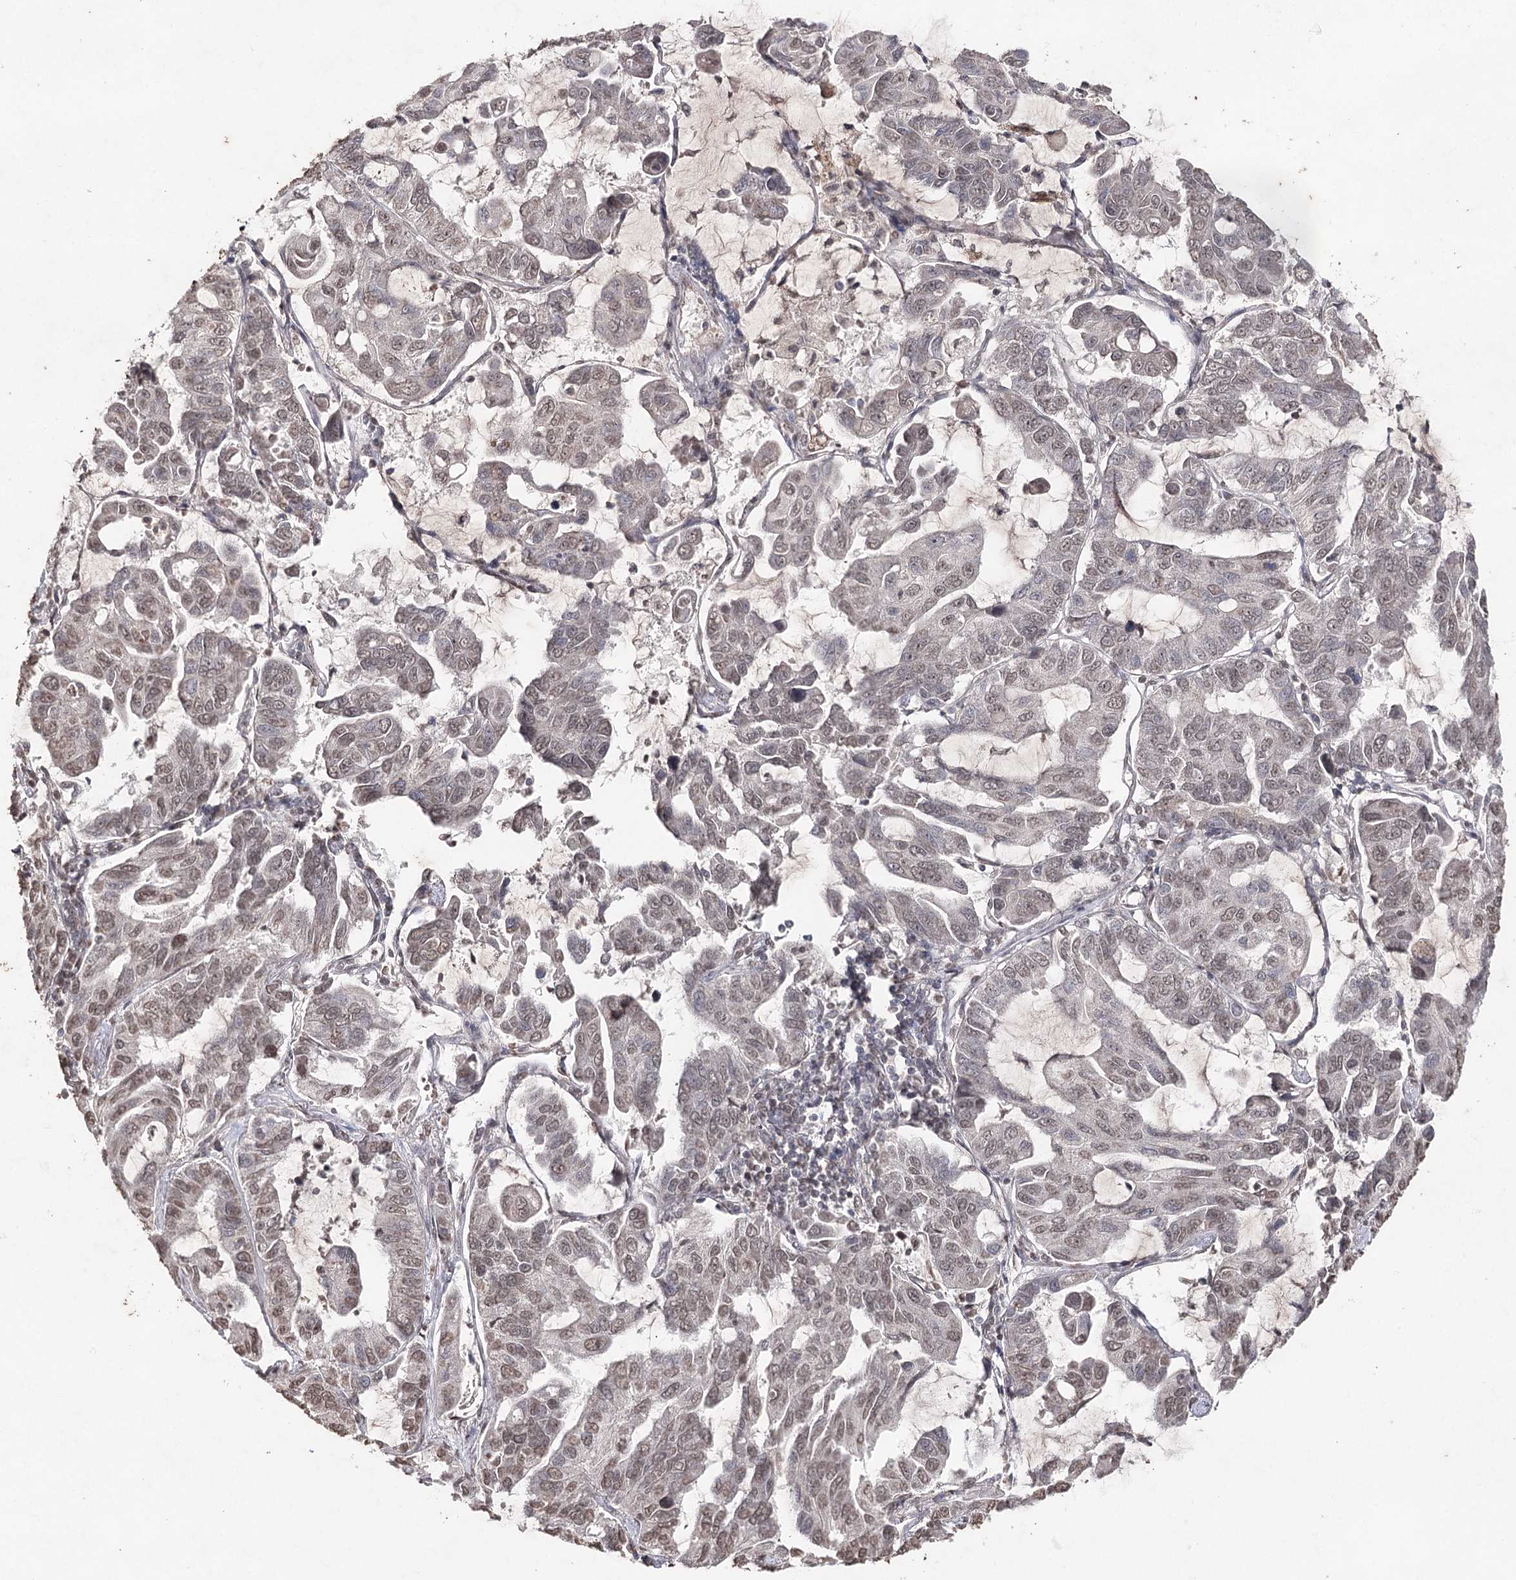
{"staining": {"intensity": "weak", "quantity": "25%-75%", "location": "nuclear"}, "tissue": "lung cancer", "cell_type": "Tumor cells", "image_type": "cancer", "snomed": [{"axis": "morphology", "description": "Adenocarcinoma, NOS"}, {"axis": "topography", "description": "Lung"}], "caption": "A photomicrograph showing weak nuclear staining in approximately 25%-75% of tumor cells in adenocarcinoma (lung), as visualized by brown immunohistochemical staining.", "gene": "ATG14", "patient": {"sex": "male", "age": 64}}